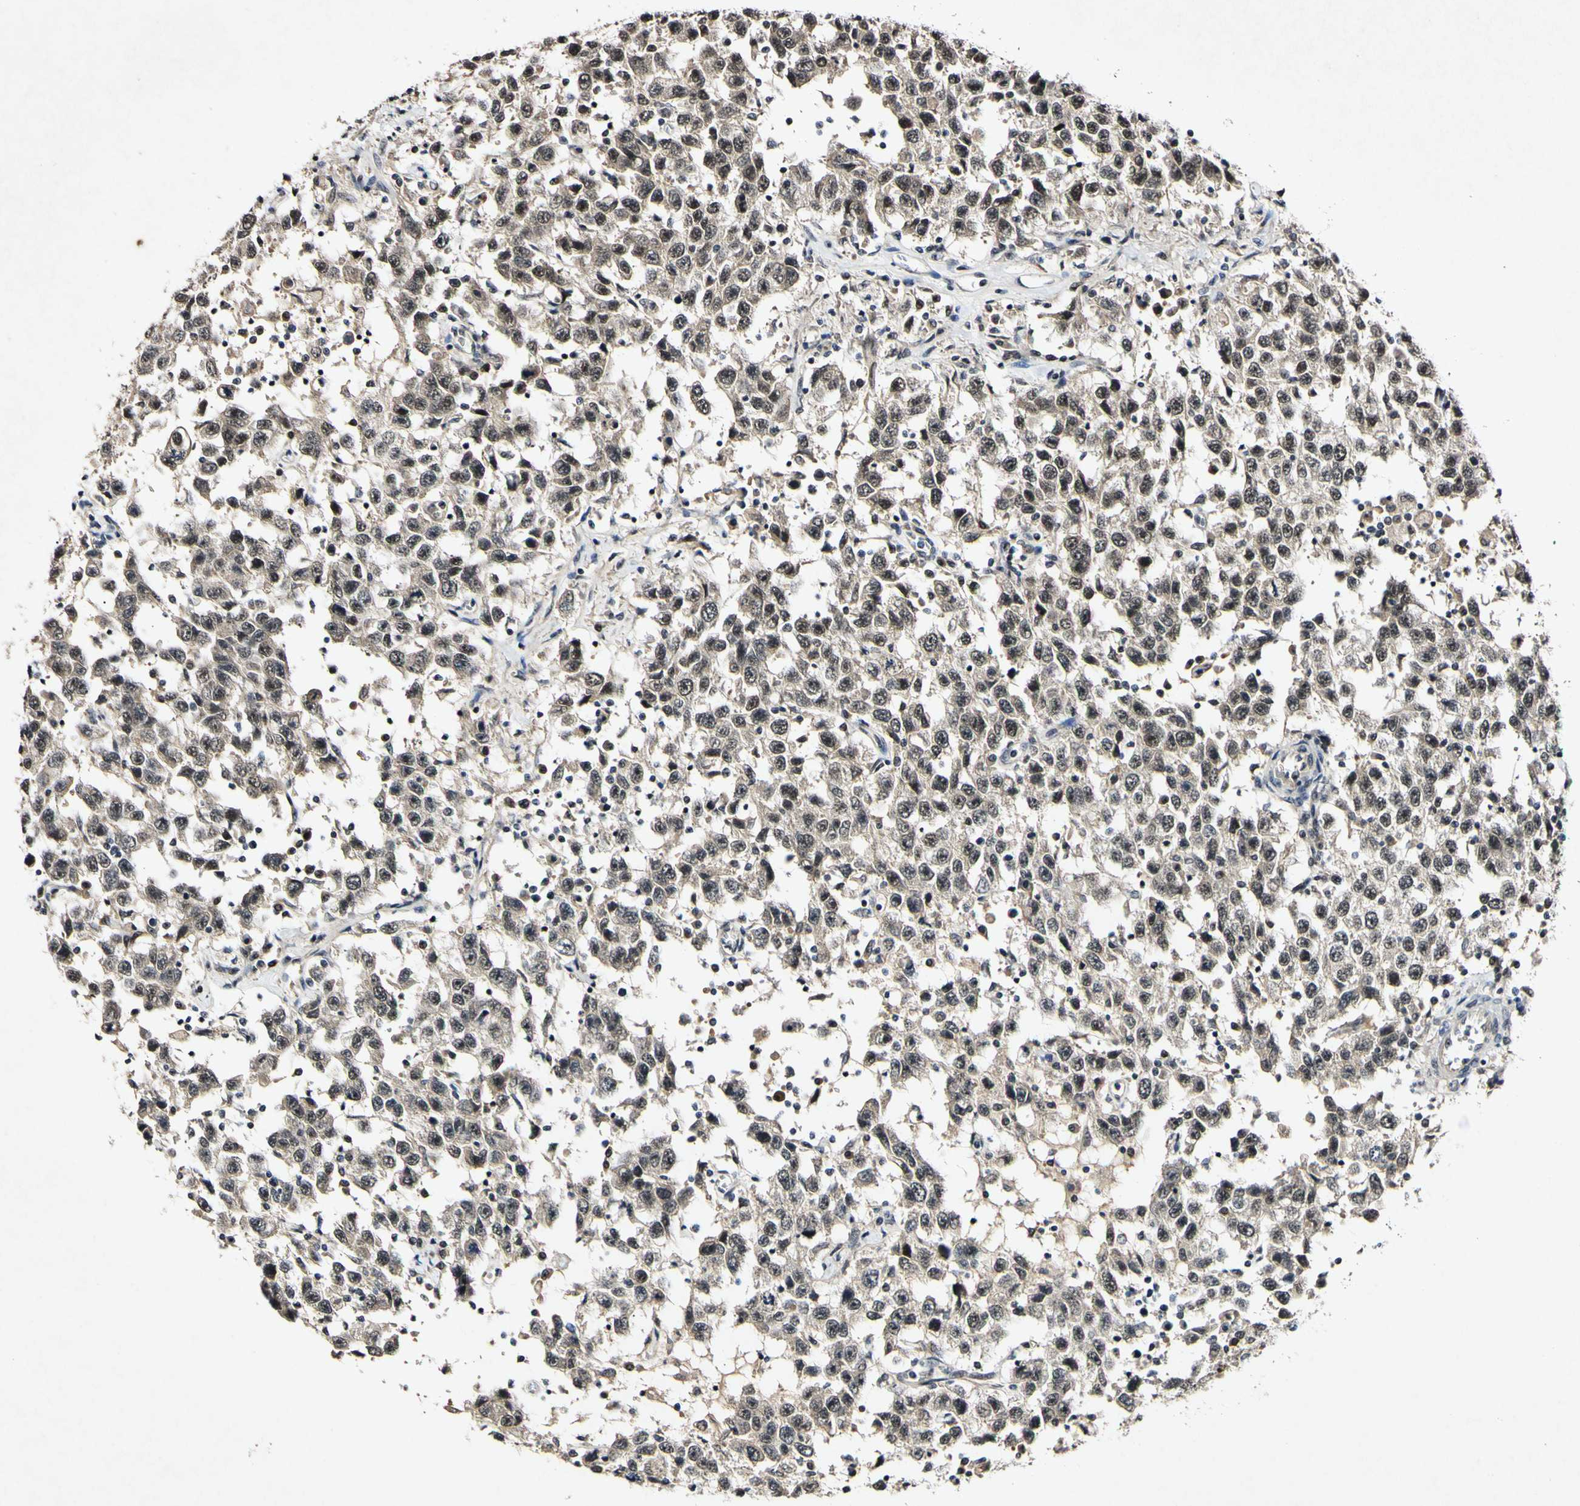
{"staining": {"intensity": "weak", "quantity": ">75%", "location": "cytoplasmic/membranous,nuclear"}, "tissue": "testis cancer", "cell_type": "Tumor cells", "image_type": "cancer", "snomed": [{"axis": "morphology", "description": "Seminoma, NOS"}, {"axis": "topography", "description": "Testis"}], "caption": "An immunohistochemistry (IHC) image of tumor tissue is shown. Protein staining in brown labels weak cytoplasmic/membranous and nuclear positivity in testis cancer within tumor cells.", "gene": "POLR2F", "patient": {"sex": "male", "age": 41}}